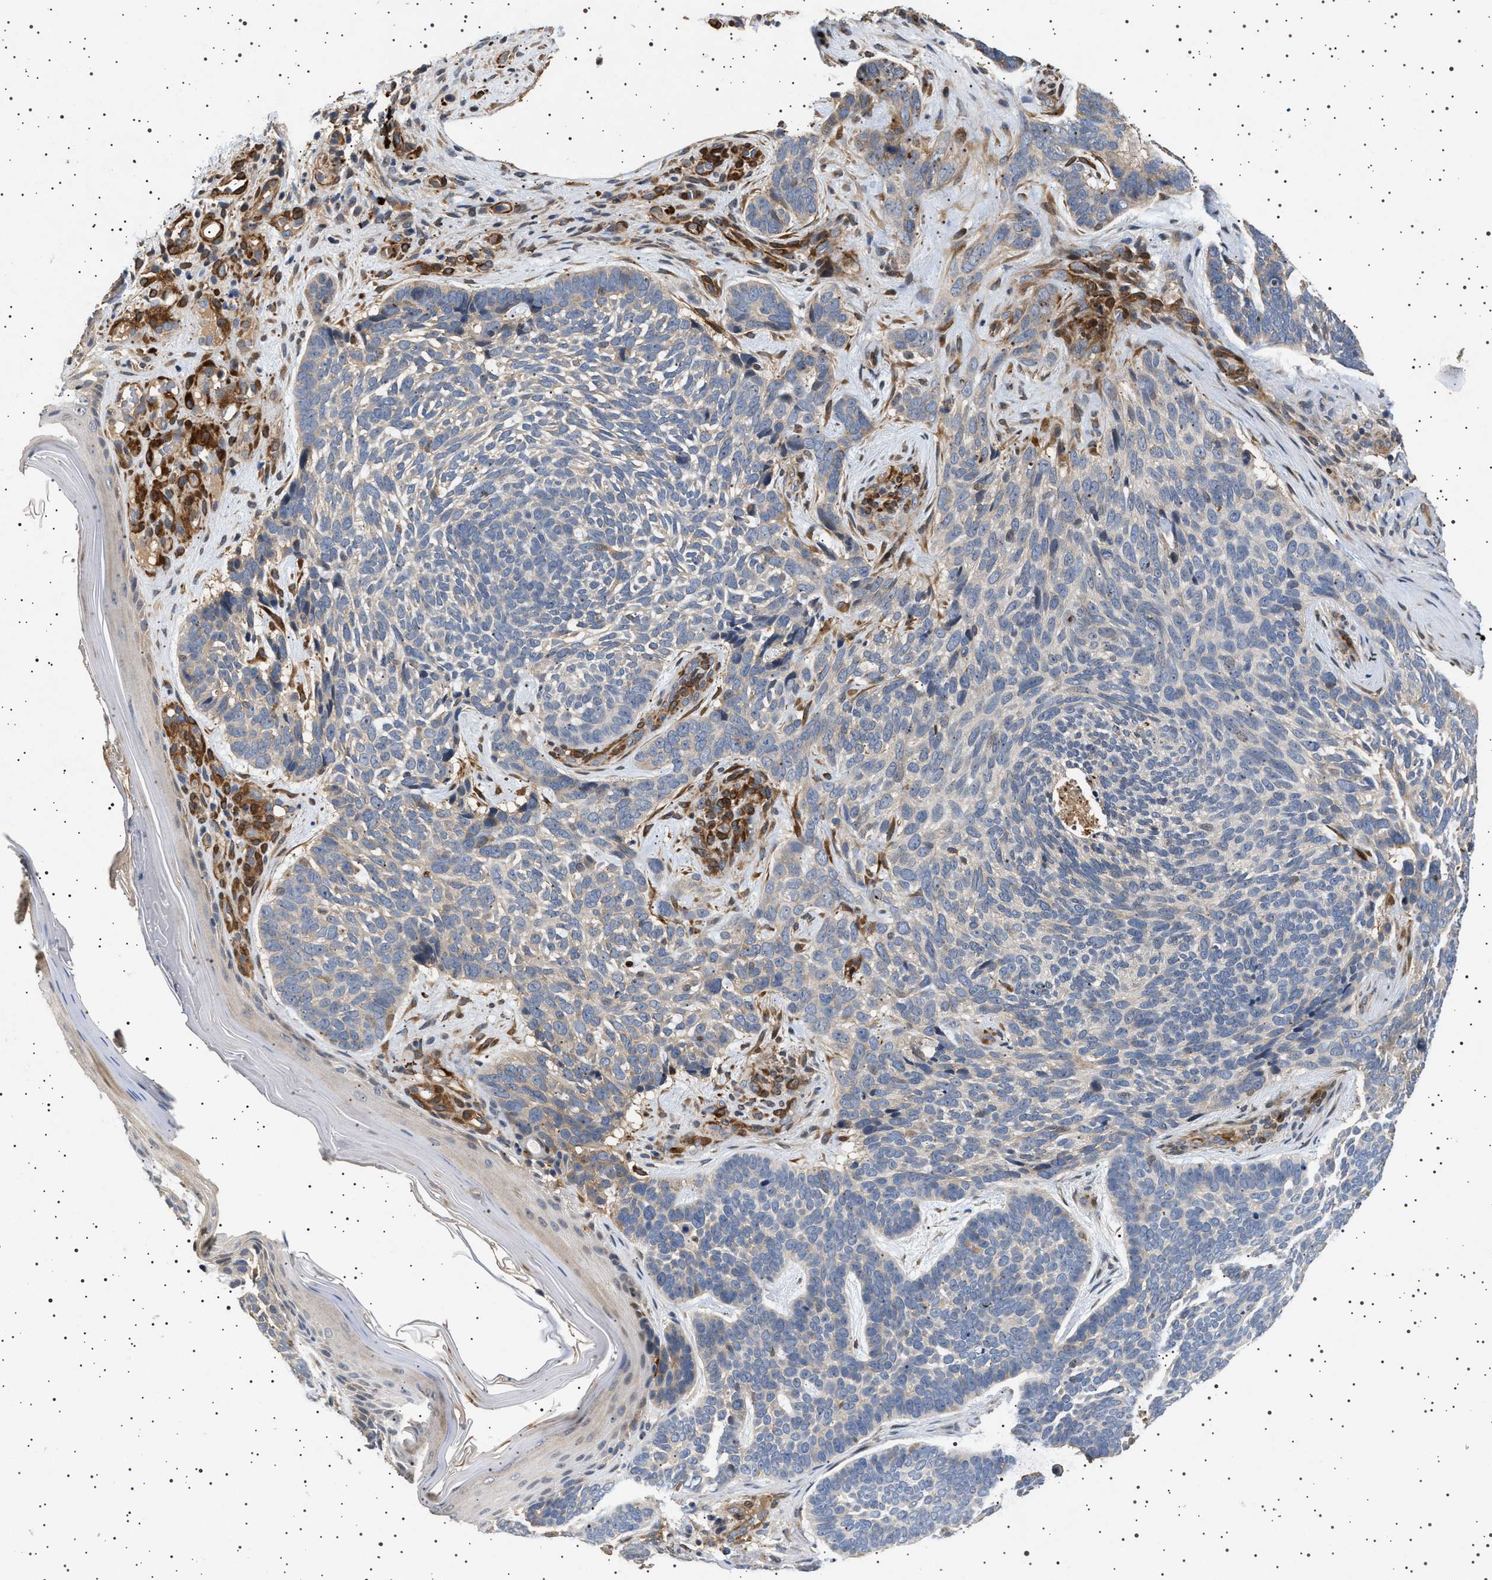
{"staining": {"intensity": "negative", "quantity": "none", "location": "none"}, "tissue": "skin cancer", "cell_type": "Tumor cells", "image_type": "cancer", "snomed": [{"axis": "morphology", "description": "Basal cell carcinoma"}, {"axis": "topography", "description": "Skin"}, {"axis": "topography", "description": "Skin of head"}], "caption": "This histopathology image is of basal cell carcinoma (skin) stained with immunohistochemistry (IHC) to label a protein in brown with the nuclei are counter-stained blue. There is no positivity in tumor cells.", "gene": "GUCY1B1", "patient": {"sex": "female", "age": 85}}